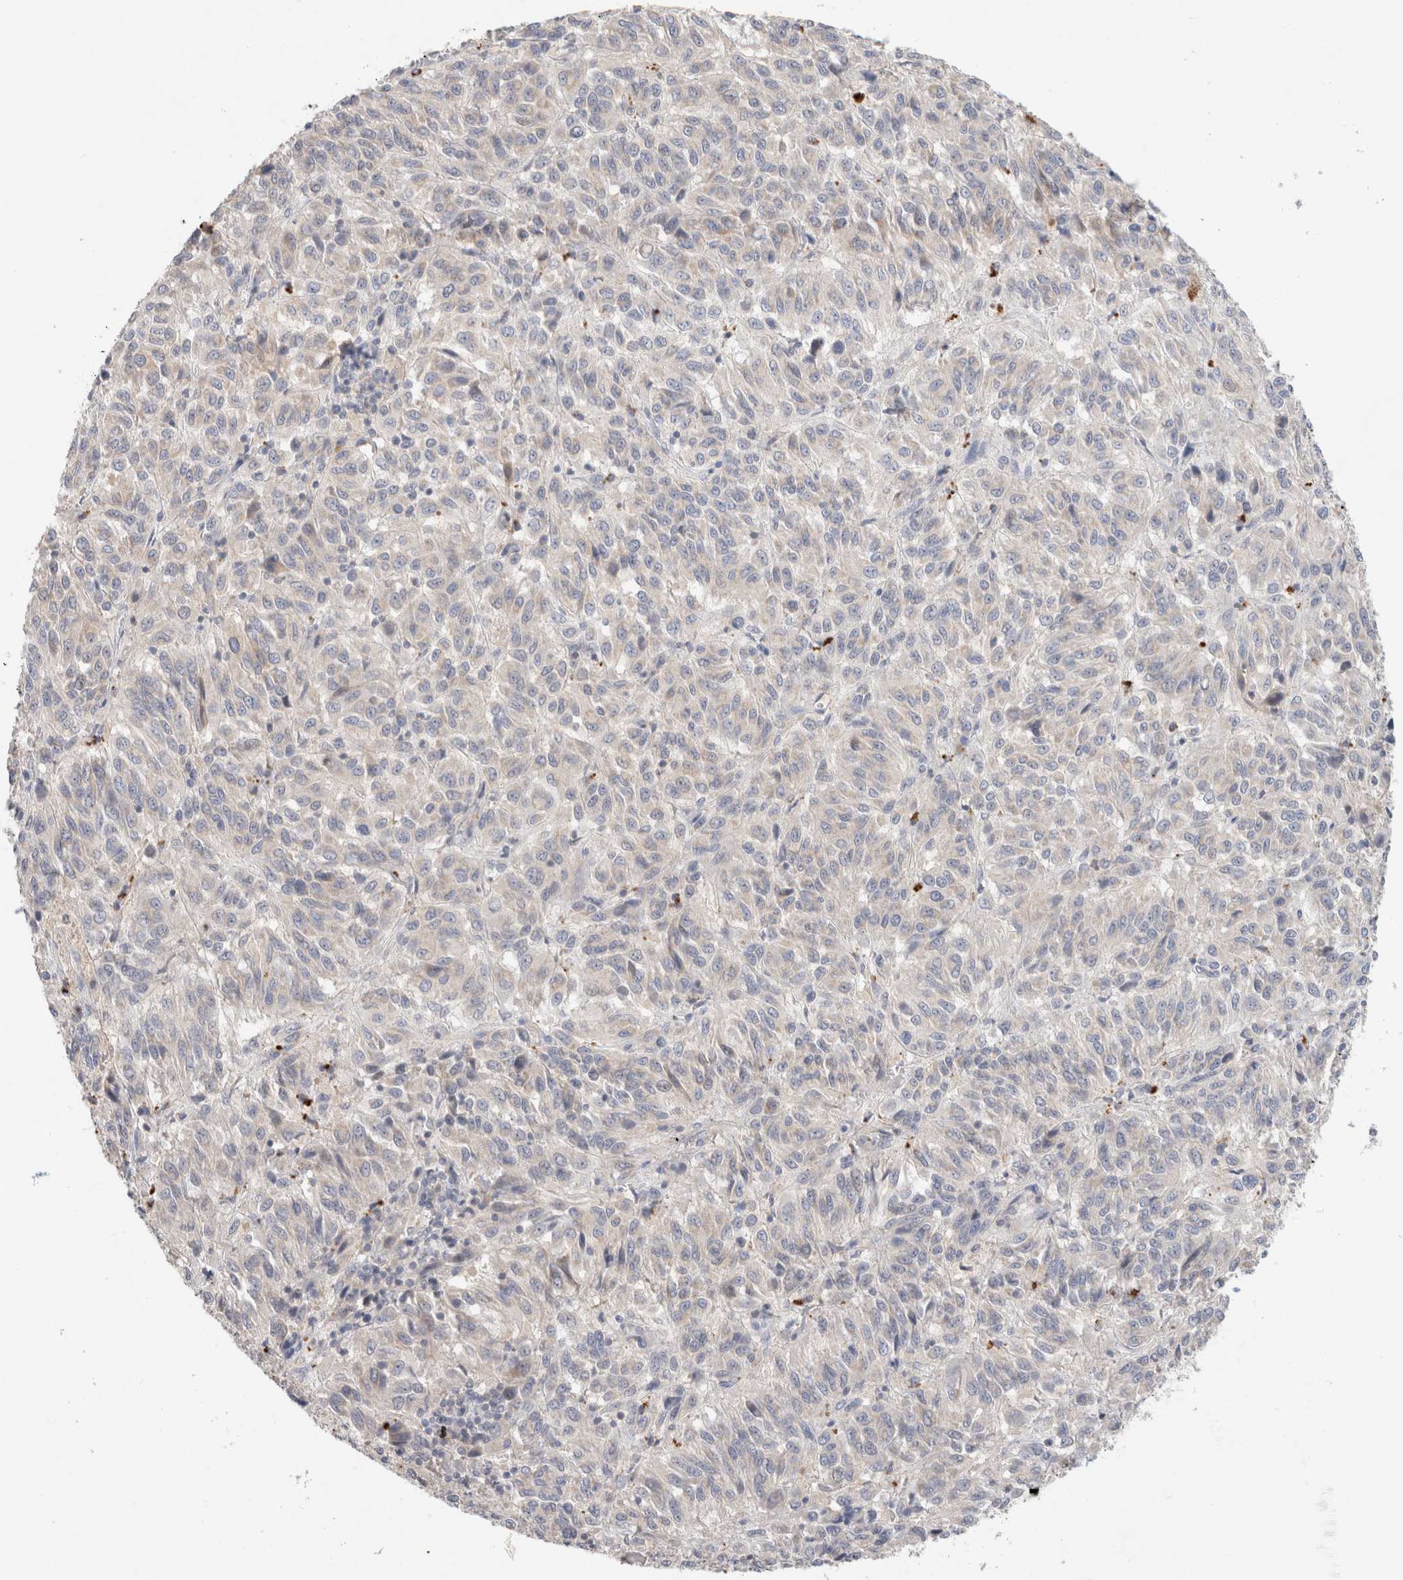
{"staining": {"intensity": "negative", "quantity": "none", "location": "none"}, "tissue": "melanoma", "cell_type": "Tumor cells", "image_type": "cancer", "snomed": [{"axis": "morphology", "description": "Malignant melanoma, Metastatic site"}, {"axis": "topography", "description": "Lung"}], "caption": "Tumor cells are negative for brown protein staining in melanoma.", "gene": "MPP2", "patient": {"sex": "male", "age": 64}}